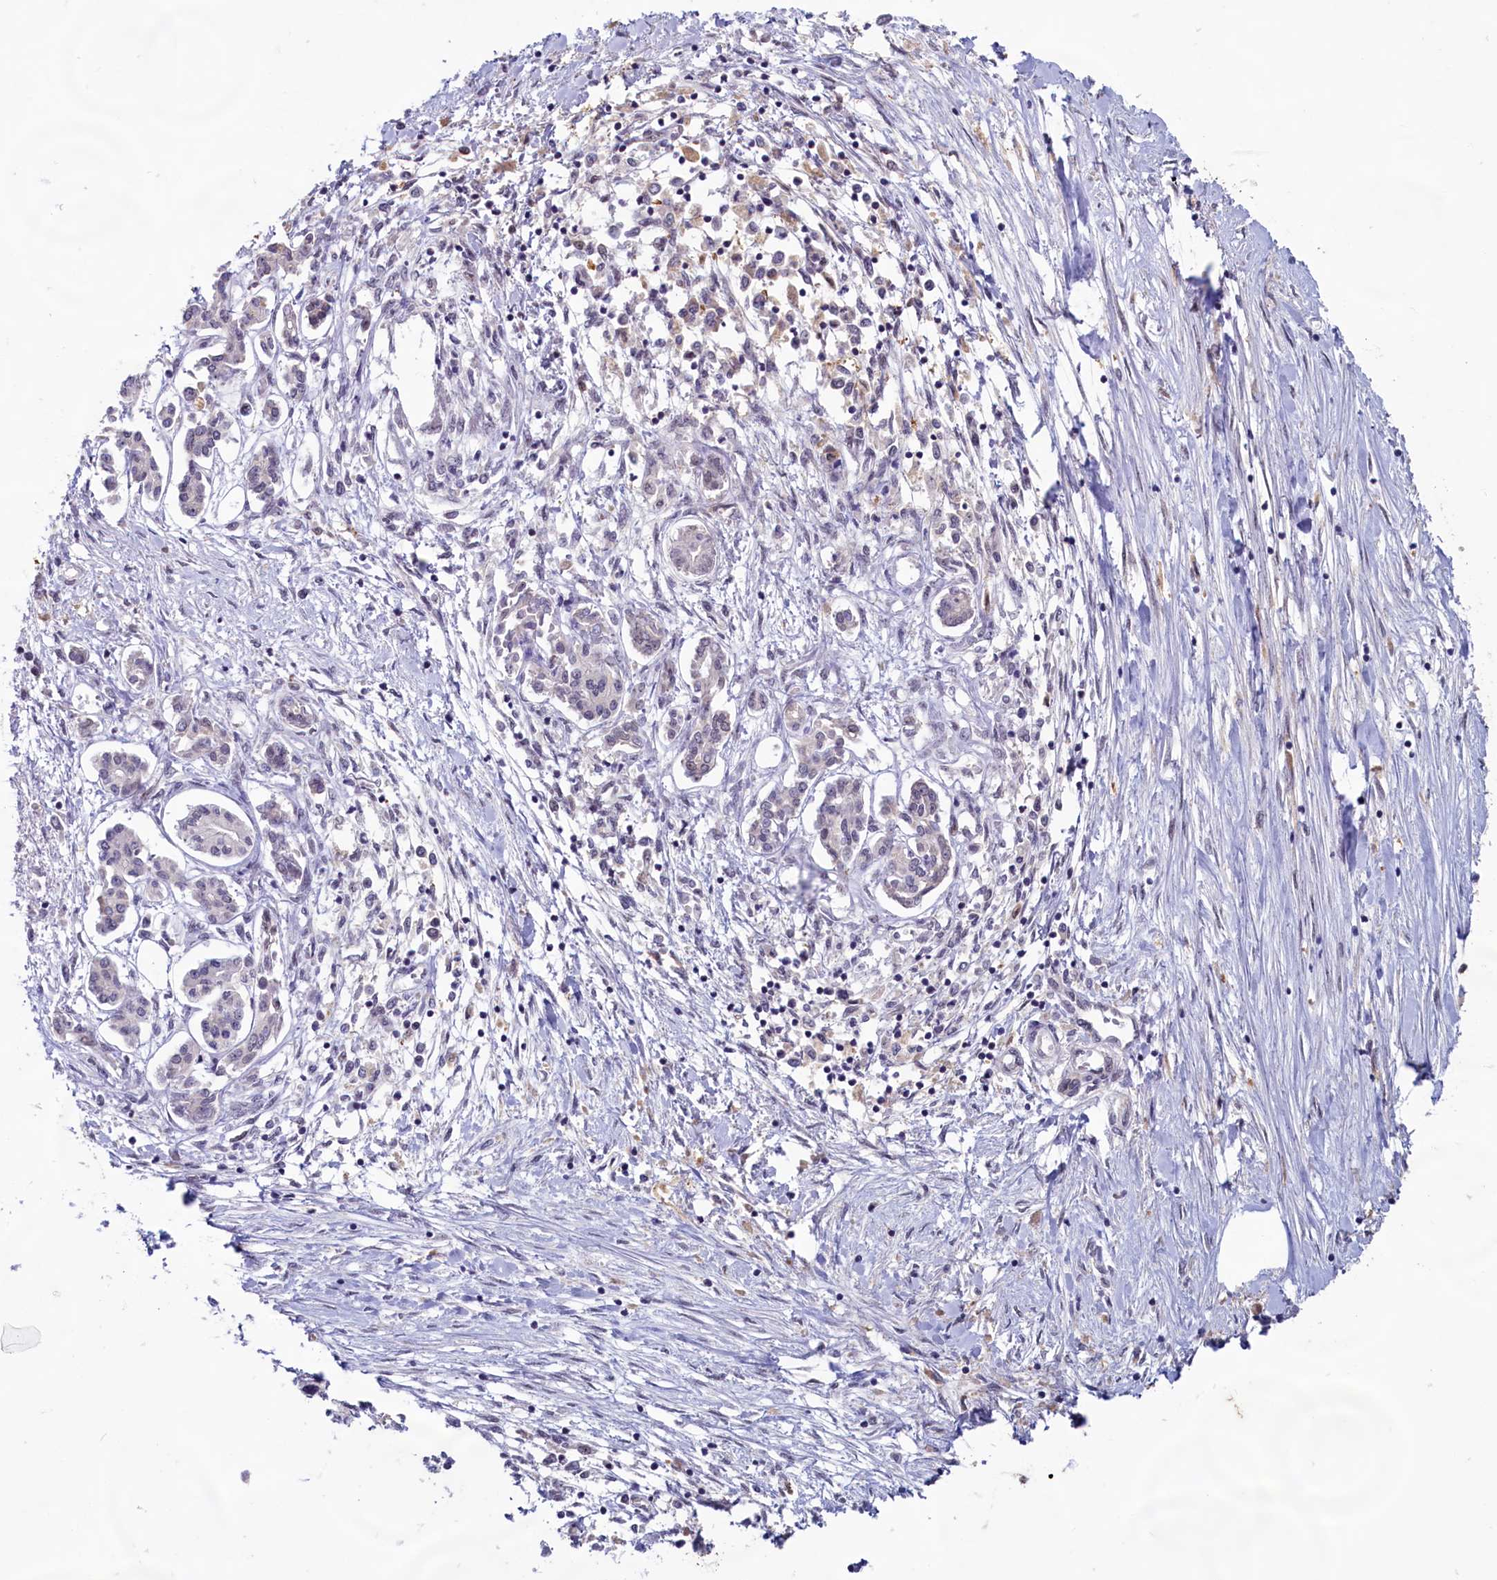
{"staining": {"intensity": "negative", "quantity": "none", "location": "none"}, "tissue": "pancreatic cancer", "cell_type": "Tumor cells", "image_type": "cancer", "snomed": [{"axis": "morphology", "description": "Adenocarcinoma, NOS"}, {"axis": "topography", "description": "Pancreas"}], "caption": "DAB immunohistochemical staining of human pancreatic cancer shows no significant positivity in tumor cells.", "gene": "C1D", "patient": {"sex": "female", "age": 50}}